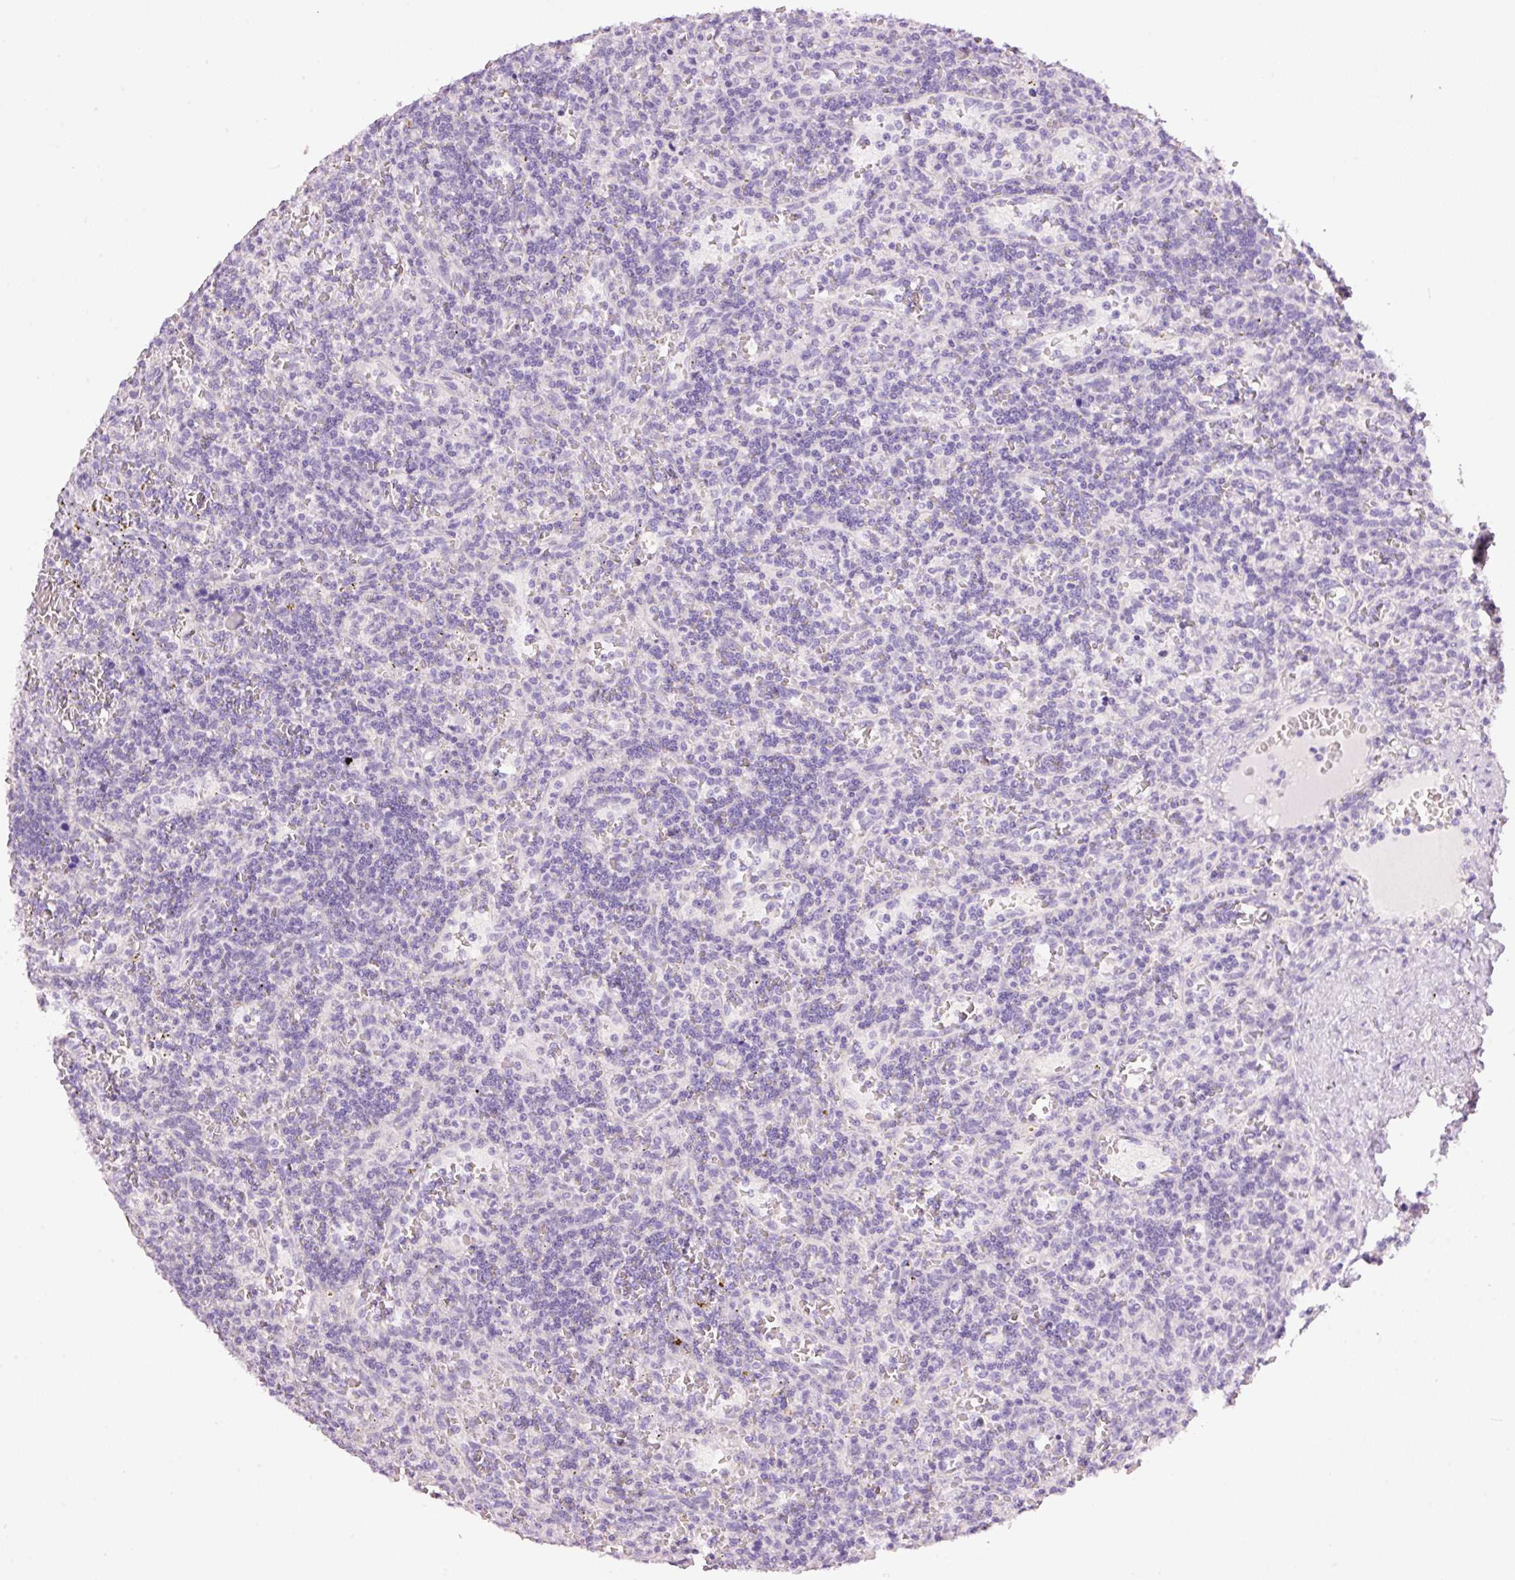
{"staining": {"intensity": "negative", "quantity": "none", "location": "none"}, "tissue": "lymphoma", "cell_type": "Tumor cells", "image_type": "cancer", "snomed": [{"axis": "morphology", "description": "Malignant lymphoma, non-Hodgkin's type, Low grade"}, {"axis": "topography", "description": "Spleen"}], "caption": "Immunohistochemistry (IHC) micrograph of lymphoma stained for a protein (brown), which exhibits no staining in tumor cells.", "gene": "GCG", "patient": {"sex": "male", "age": 73}}